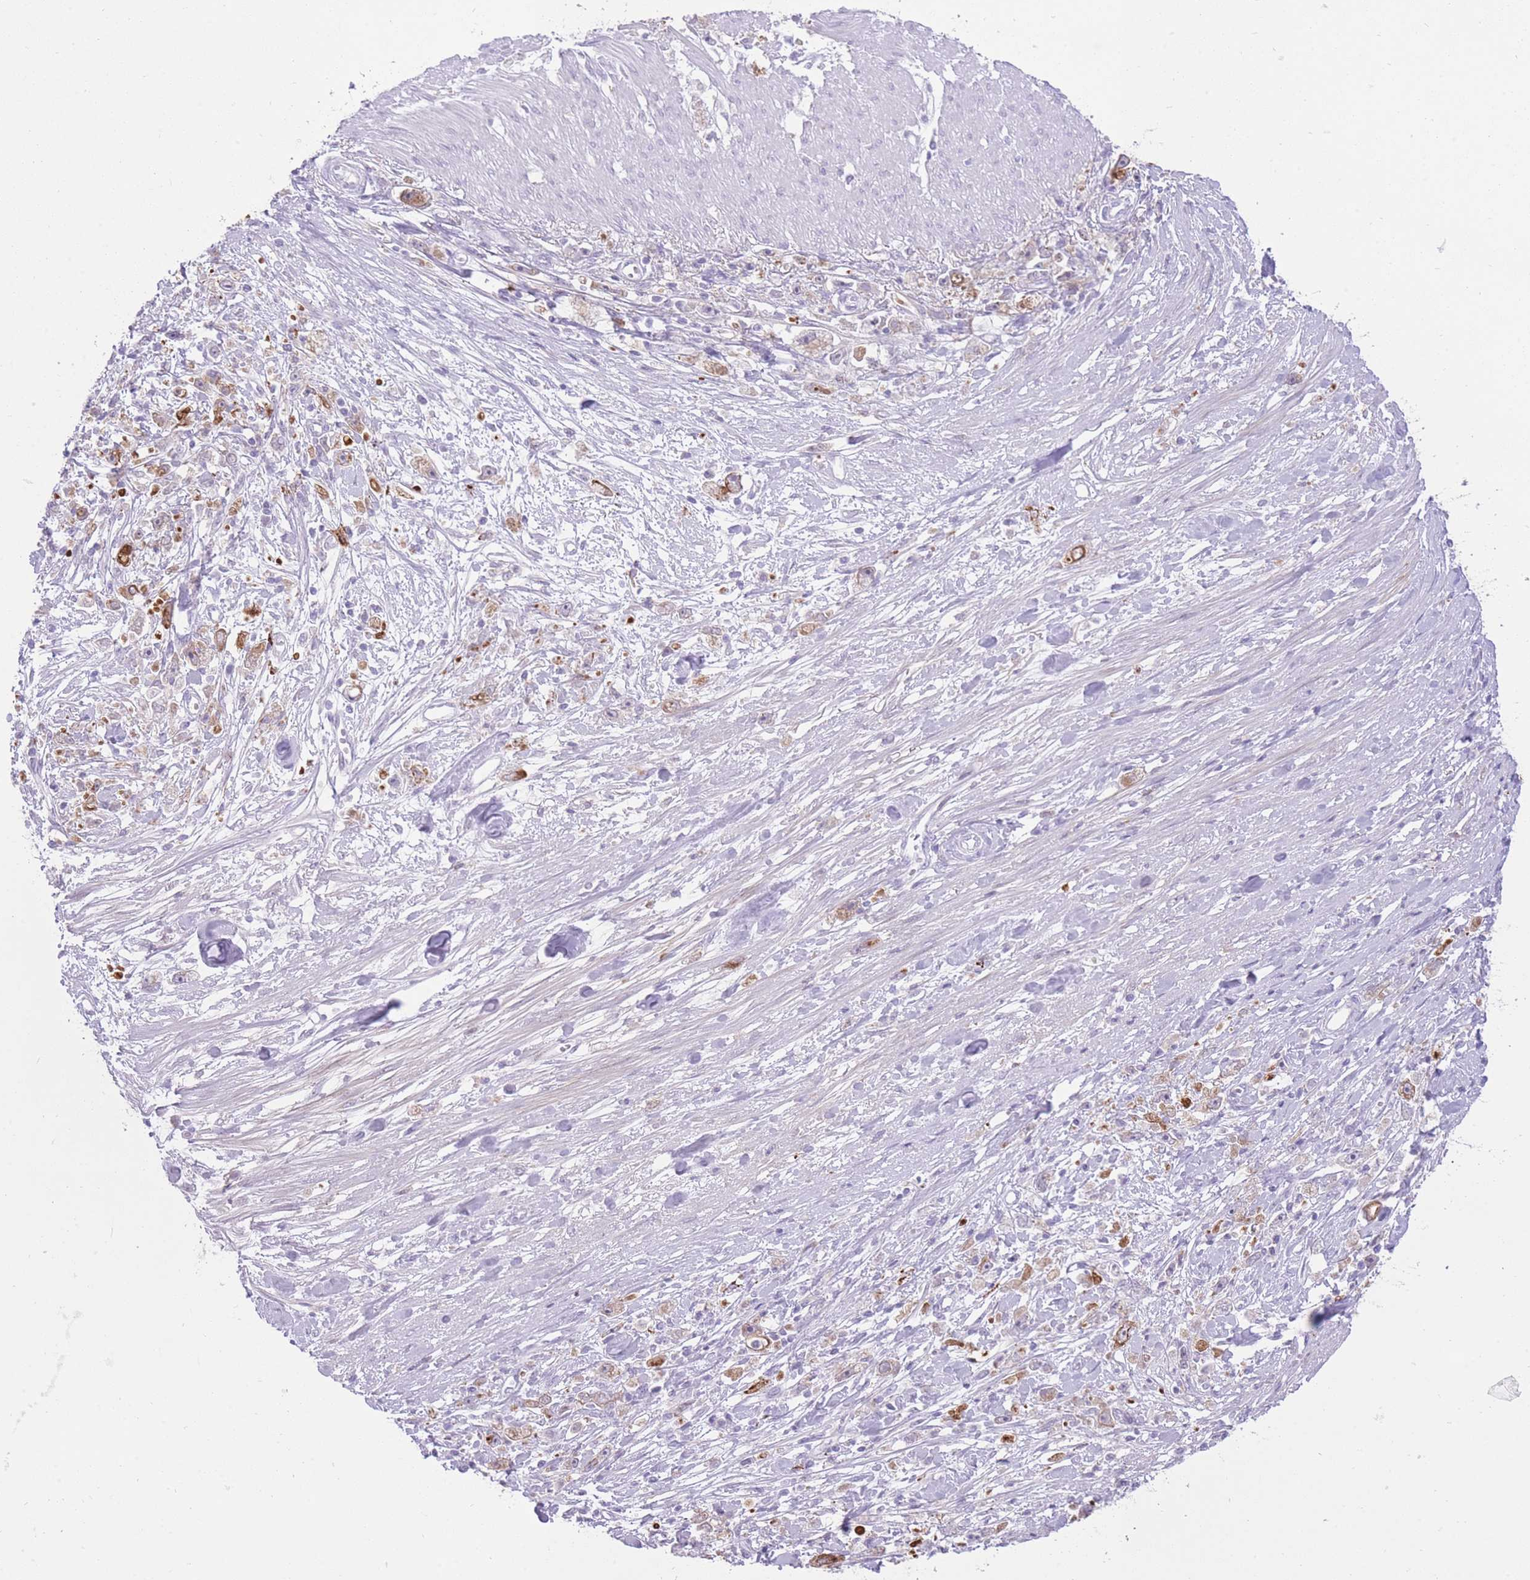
{"staining": {"intensity": "weak", "quantity": "25%-75%", "location": "cytoplasmic/membranous"}, "tissue": "stomach cancer", "cell_type": "Tumor cells", "image_type": "cancer", "snomed": [{"axis": "morphology", "description": "Adenocarcinoma, NOS"}, {"axis": "topography", "description": "Stomach"}], "caption": "This histopathology image demonstrates stomach cancer (adenocarcinoma) stained with immunohistochemistry (IHC) to label a protein in brown. The cytoplasmic/membranous of tumor cells show weak positivity for the protein. Nuclei are counter-stained blue.", "gene": "MEIS3", "patient": {"sex": "female", "age": 59}}